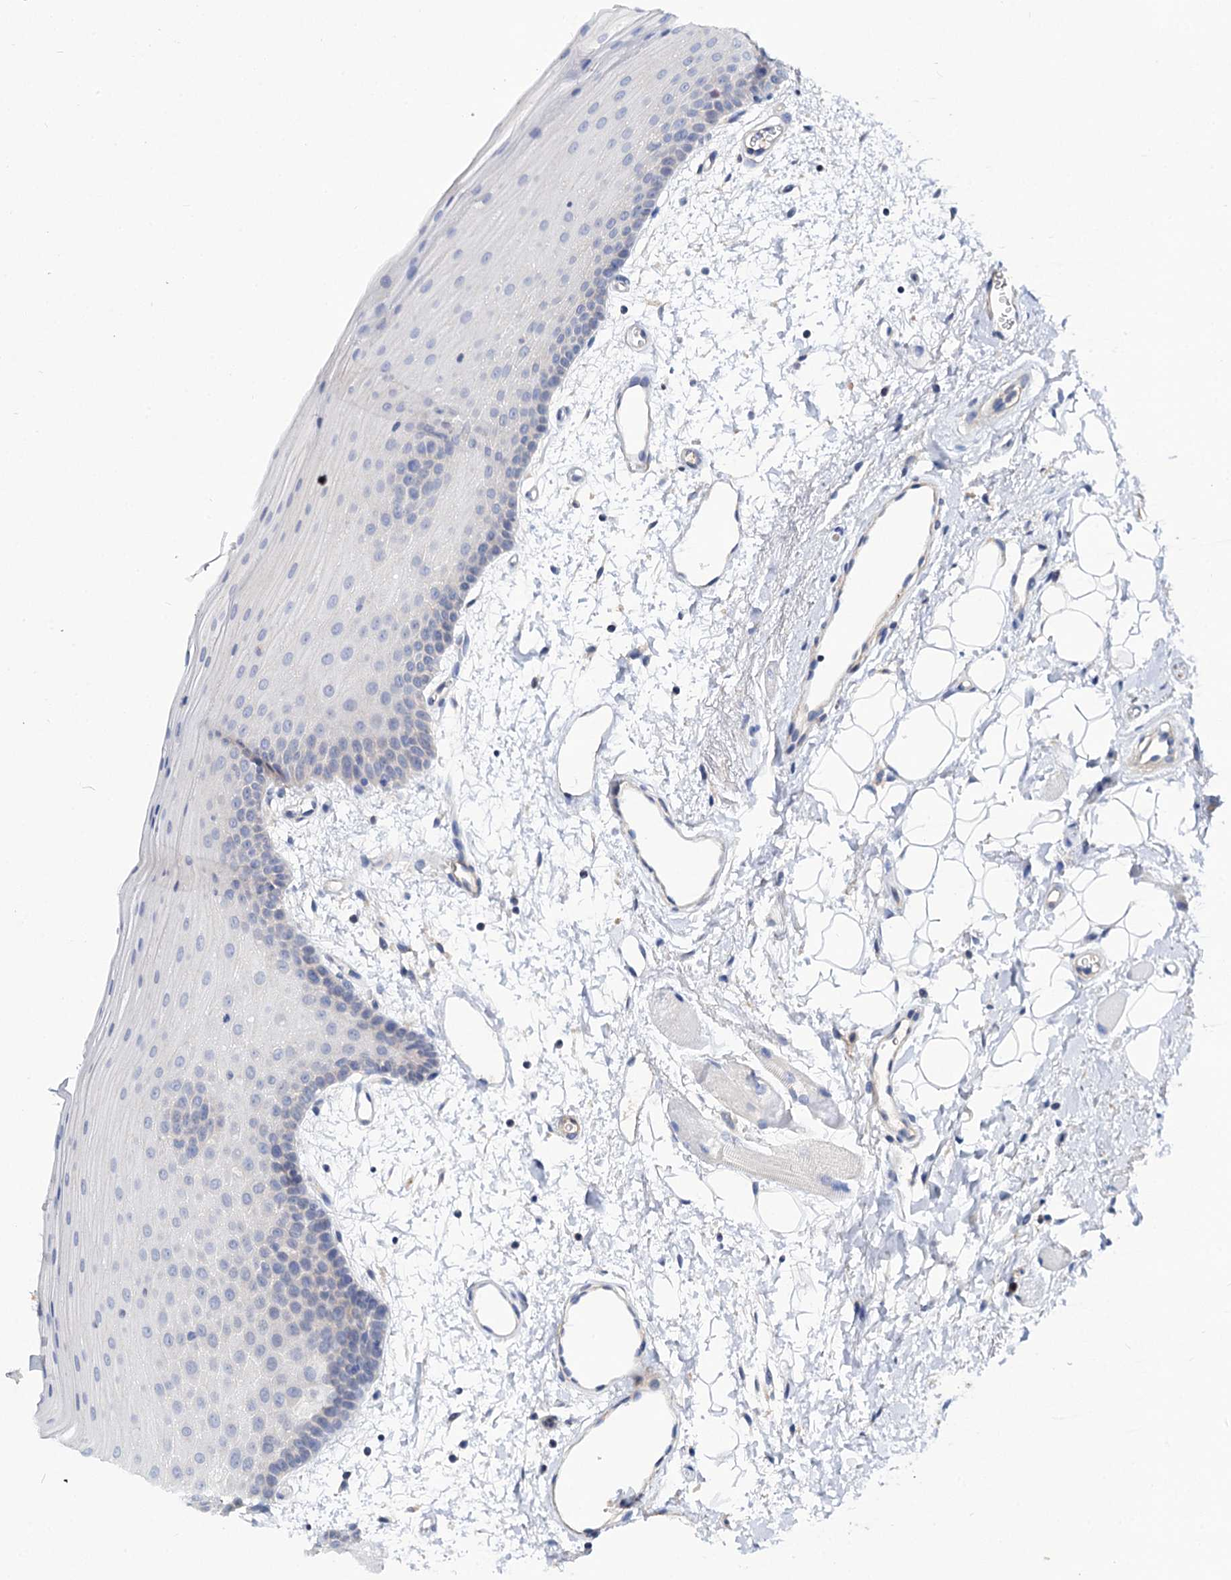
{"staining": {"intensity": "negative", "quantity": "none", "location": "none"}, "tissue": "oral mucosa", "cell_type": "Squamous epithelial cells", "image_type": "normal", "snomed": [{"axis": "morphology", "description": "Normal tissue, NOS"}, {"axis": "topography", "description": "Oral tissue"}], "caption": "Squamous epithelial cells are negative for brown protein staining in normal oral mucosa. The staining was performed using DAB to visualize the protein expression in brown, while the nuclei were stained in blue with hematoxylin (Magnification: 20x).", "gene": "NUDCD2", "patient": {"sex": "male", "age": 68}}